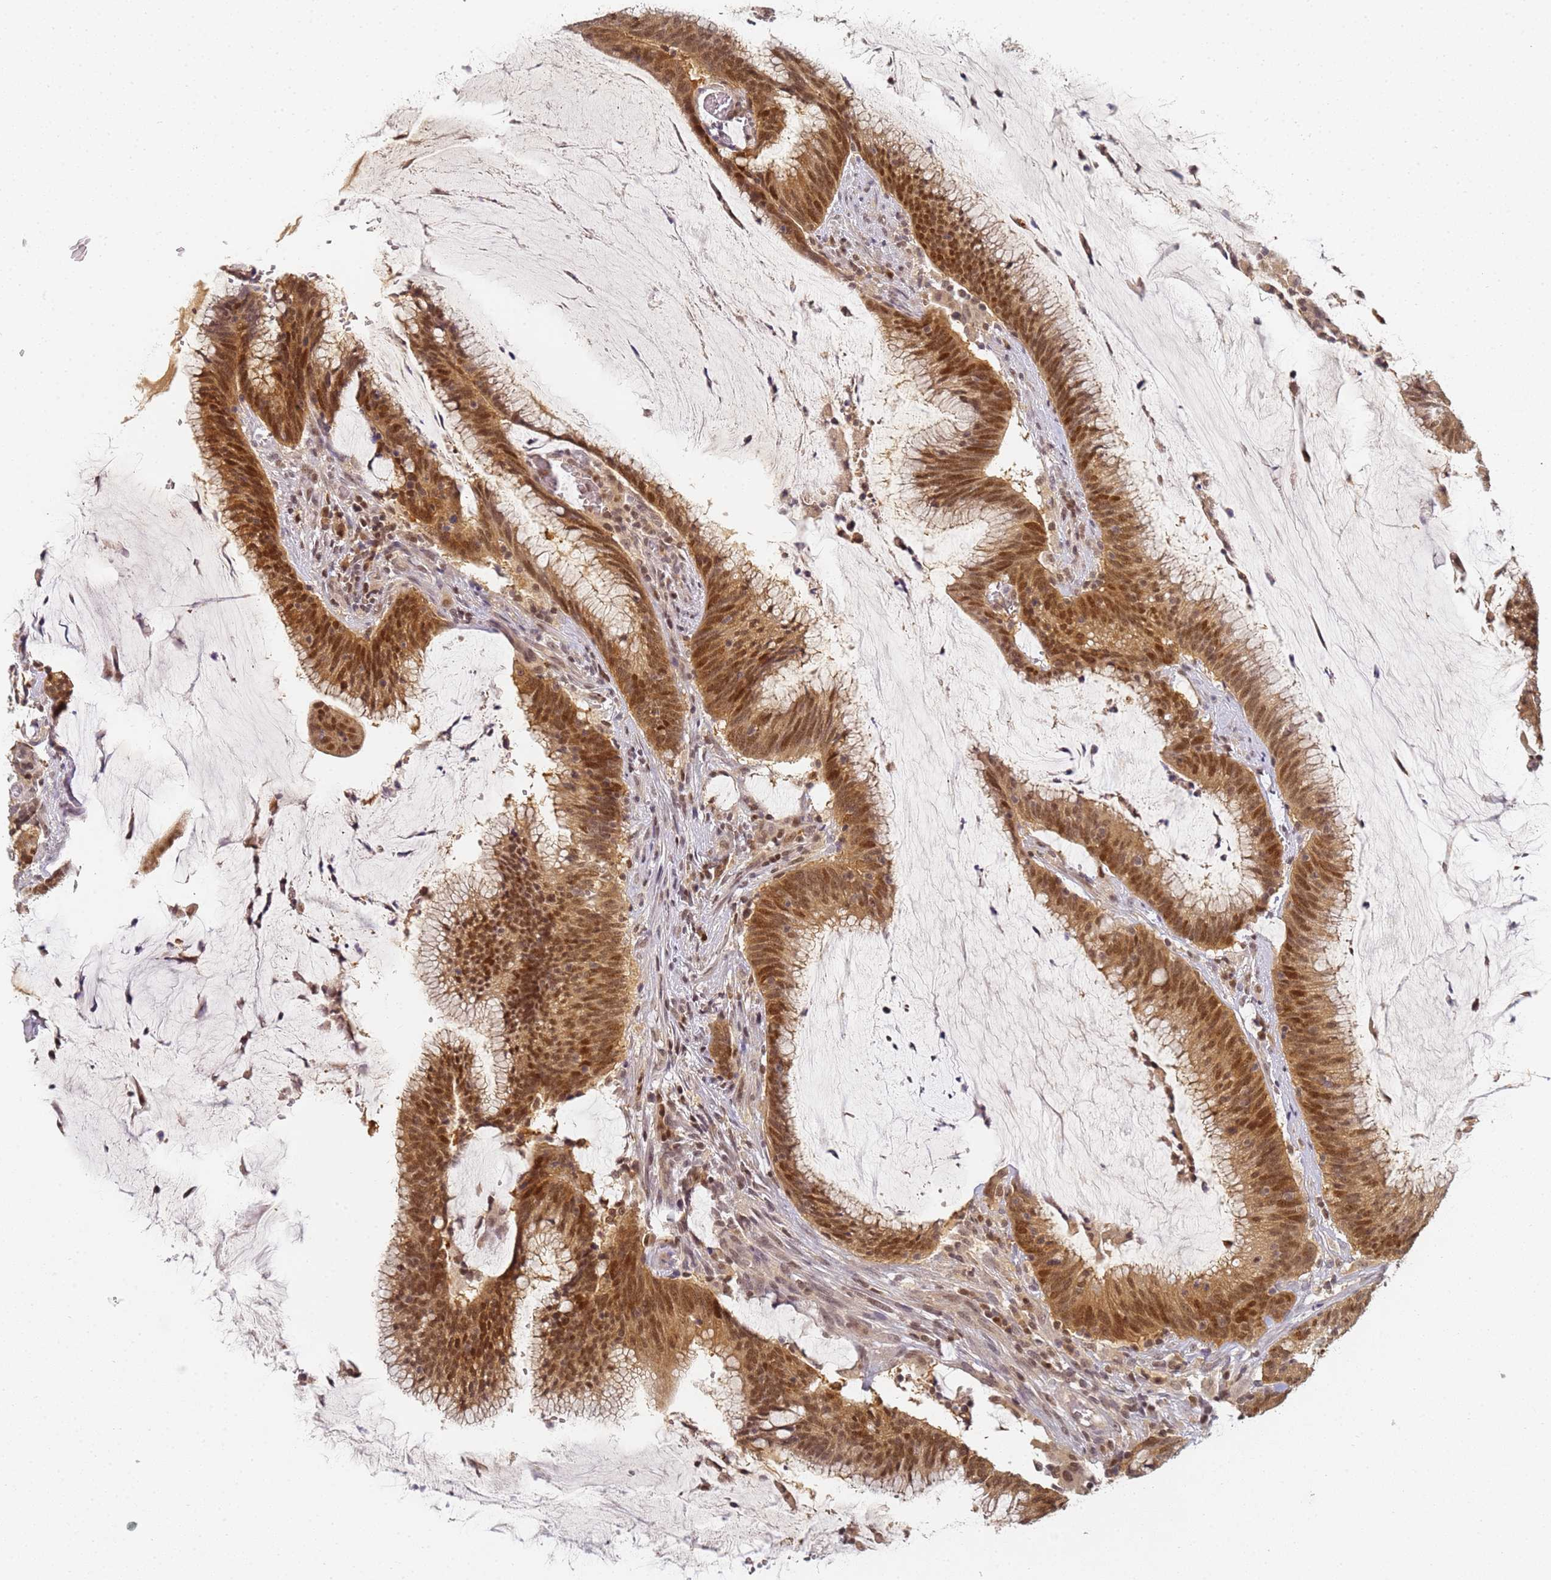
{"staining": {"intensity": "strong", "quantity": ">75%", "location": "cytoplasmic/membranous,nuclear"}, "tissue": "colorectal cancer", "cell_type": "Tumor cells", "image_type": "cancer", "snomed": [{"axis": "morphology", "description": "Adenocarcinoma, NOS"}, {"axis": "topography", "description": "Rectum"}], "caption": "Immunohistochemical staining of colorectal cancer (adenocarcinoma) shows strong cytoplasmic/membranous and nuclear protein expression in approximately >75% of tumor cells.", "gene": "HMCES", "patient": {"sex": "female", "age": 77}}